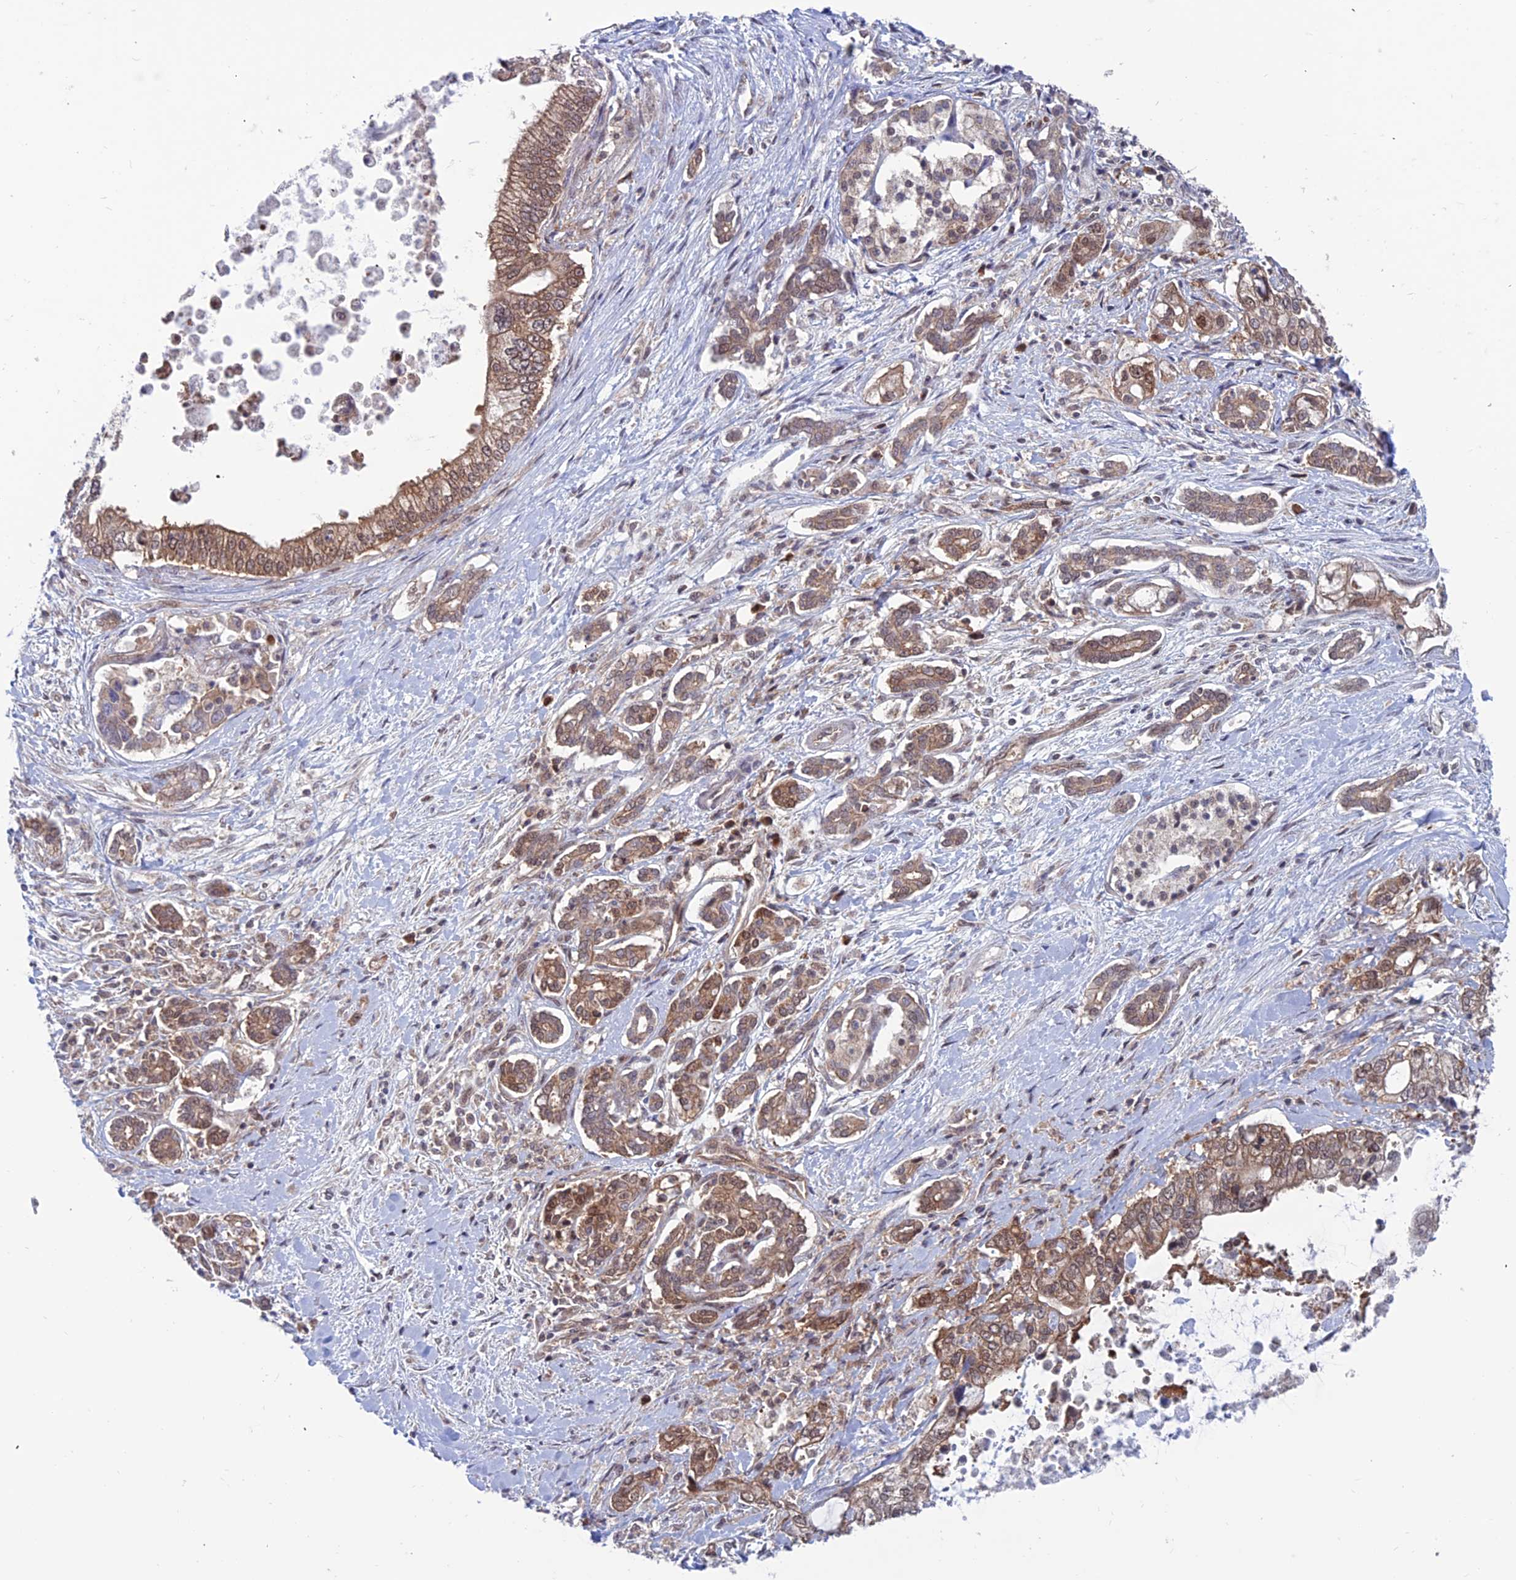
{"staining": {"intensity": "moderate", "quantity": ">75%", "location": "cytoplasmic/membranous,nuclear"}, "tissue": "pancreatic cancer", "cell_type": "Tumor cells", "image_type": "cancer", "snomed": [{"axis": "morphology", "description": "Adenocarcinoma, NOS"}, {"axis": "topography", "description": "Pancreas"}], "caption": "Moderate cytoplasmic/membranous and nuclear protein expression is appreciated in approximately >75% of tumor cells in pancreatic cancer (adenocarcinoma). (DAB (3,3'-diaminobenzidine) = brown stain, brightfield microscopy at high magnification).", "gene": "IGBP1", "patient": {"sex": "male", "age": 69}}